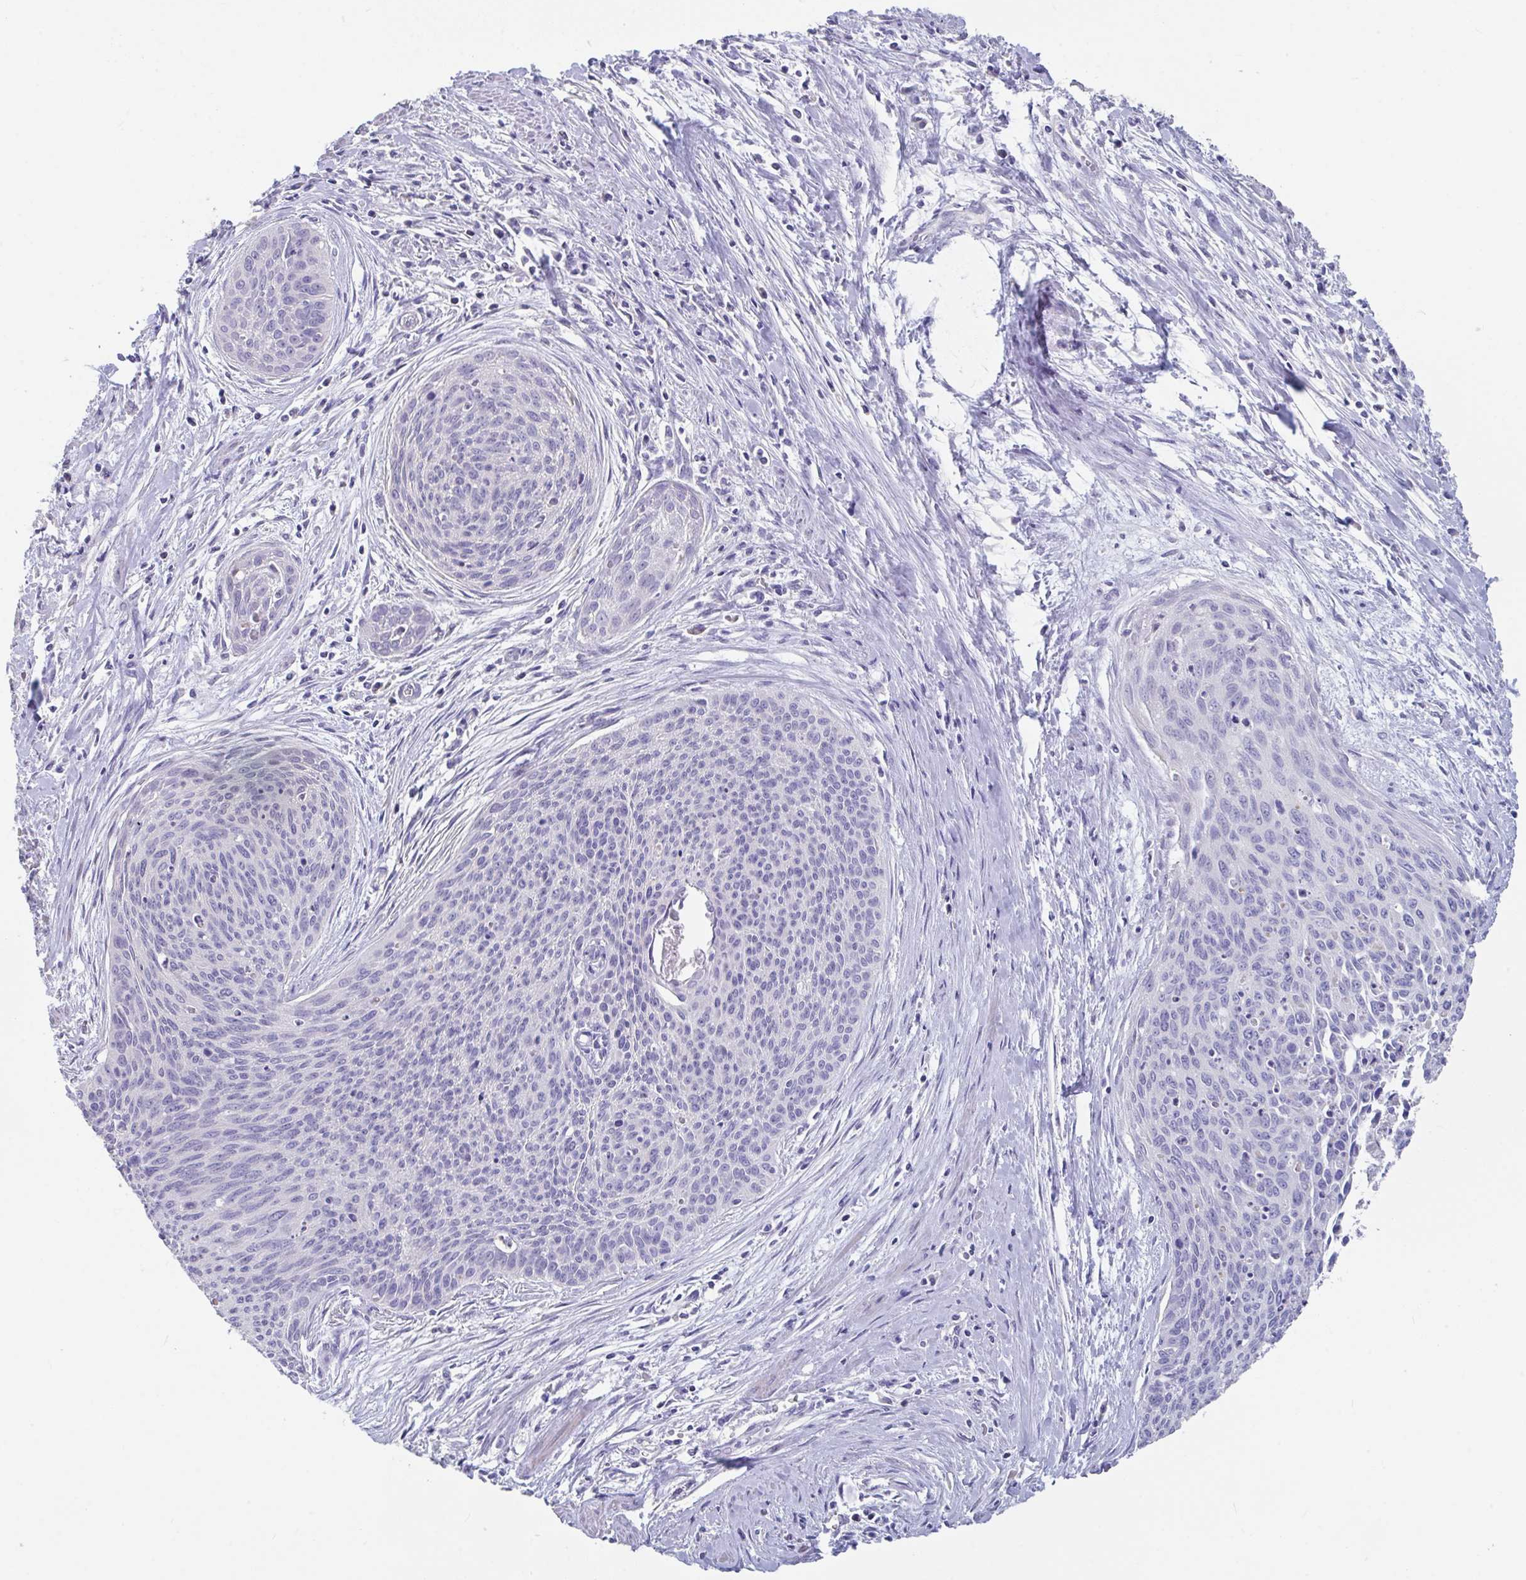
{"staining": {"intensity": "negative", "quantity": "none", "location": "none"}, "tissue": "cervical cancer", "cell_type": "Tumor cells", "image_type": "cancer", "snomed": [{"axis": "morphology", "description": "Squamous cell carcinoma, NOS"}, {"axis": "topography", "description": "Cervix"}], "caption": "This is an immunohistochemistry photomicrograph of squamous cell carcinoma (cervical). There is no staining in tumor cells.", "gene": "SLC44A4", "patient": {"sex": "female", "age": 55}}